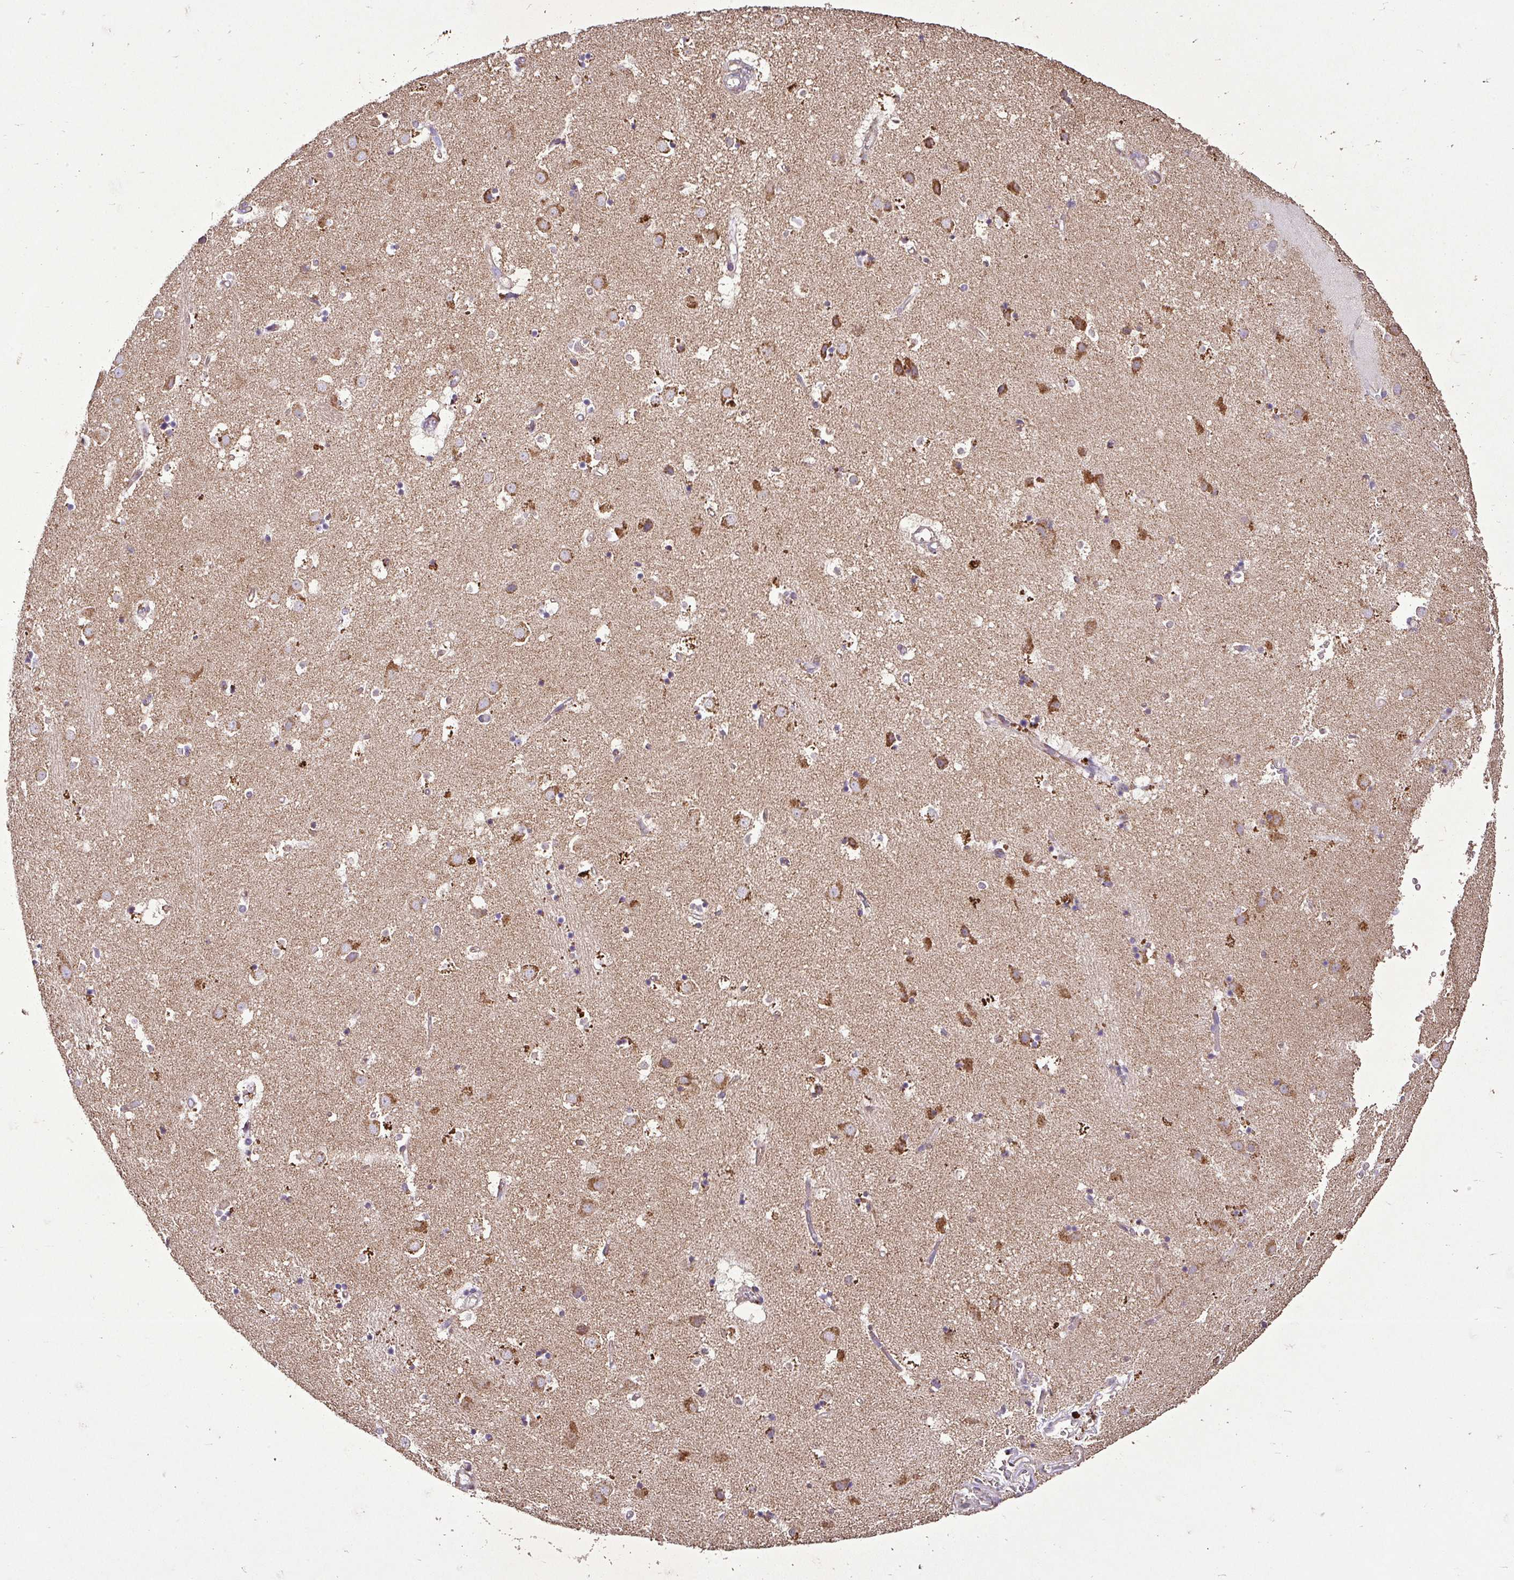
{"staining": {"intensity": "moderate", "quantity": "<25%", "location": "cytoplasmic/membranous"}, "tissue": "caudate", "cell_type": "Glial cells", "image_type": "normal", "snomed": [{"axis": "morphology", "description": "Normal tissue, NOS"}, {"axis": "topography", "description": "Lateral ventricle wall"}], "caption": "Normal caudate reveals moderate cytoplasmic/membranous staining in approximately <25% of glial cells.", "gene": "AGK", "patient": {"sex": "male", "age": 58}}